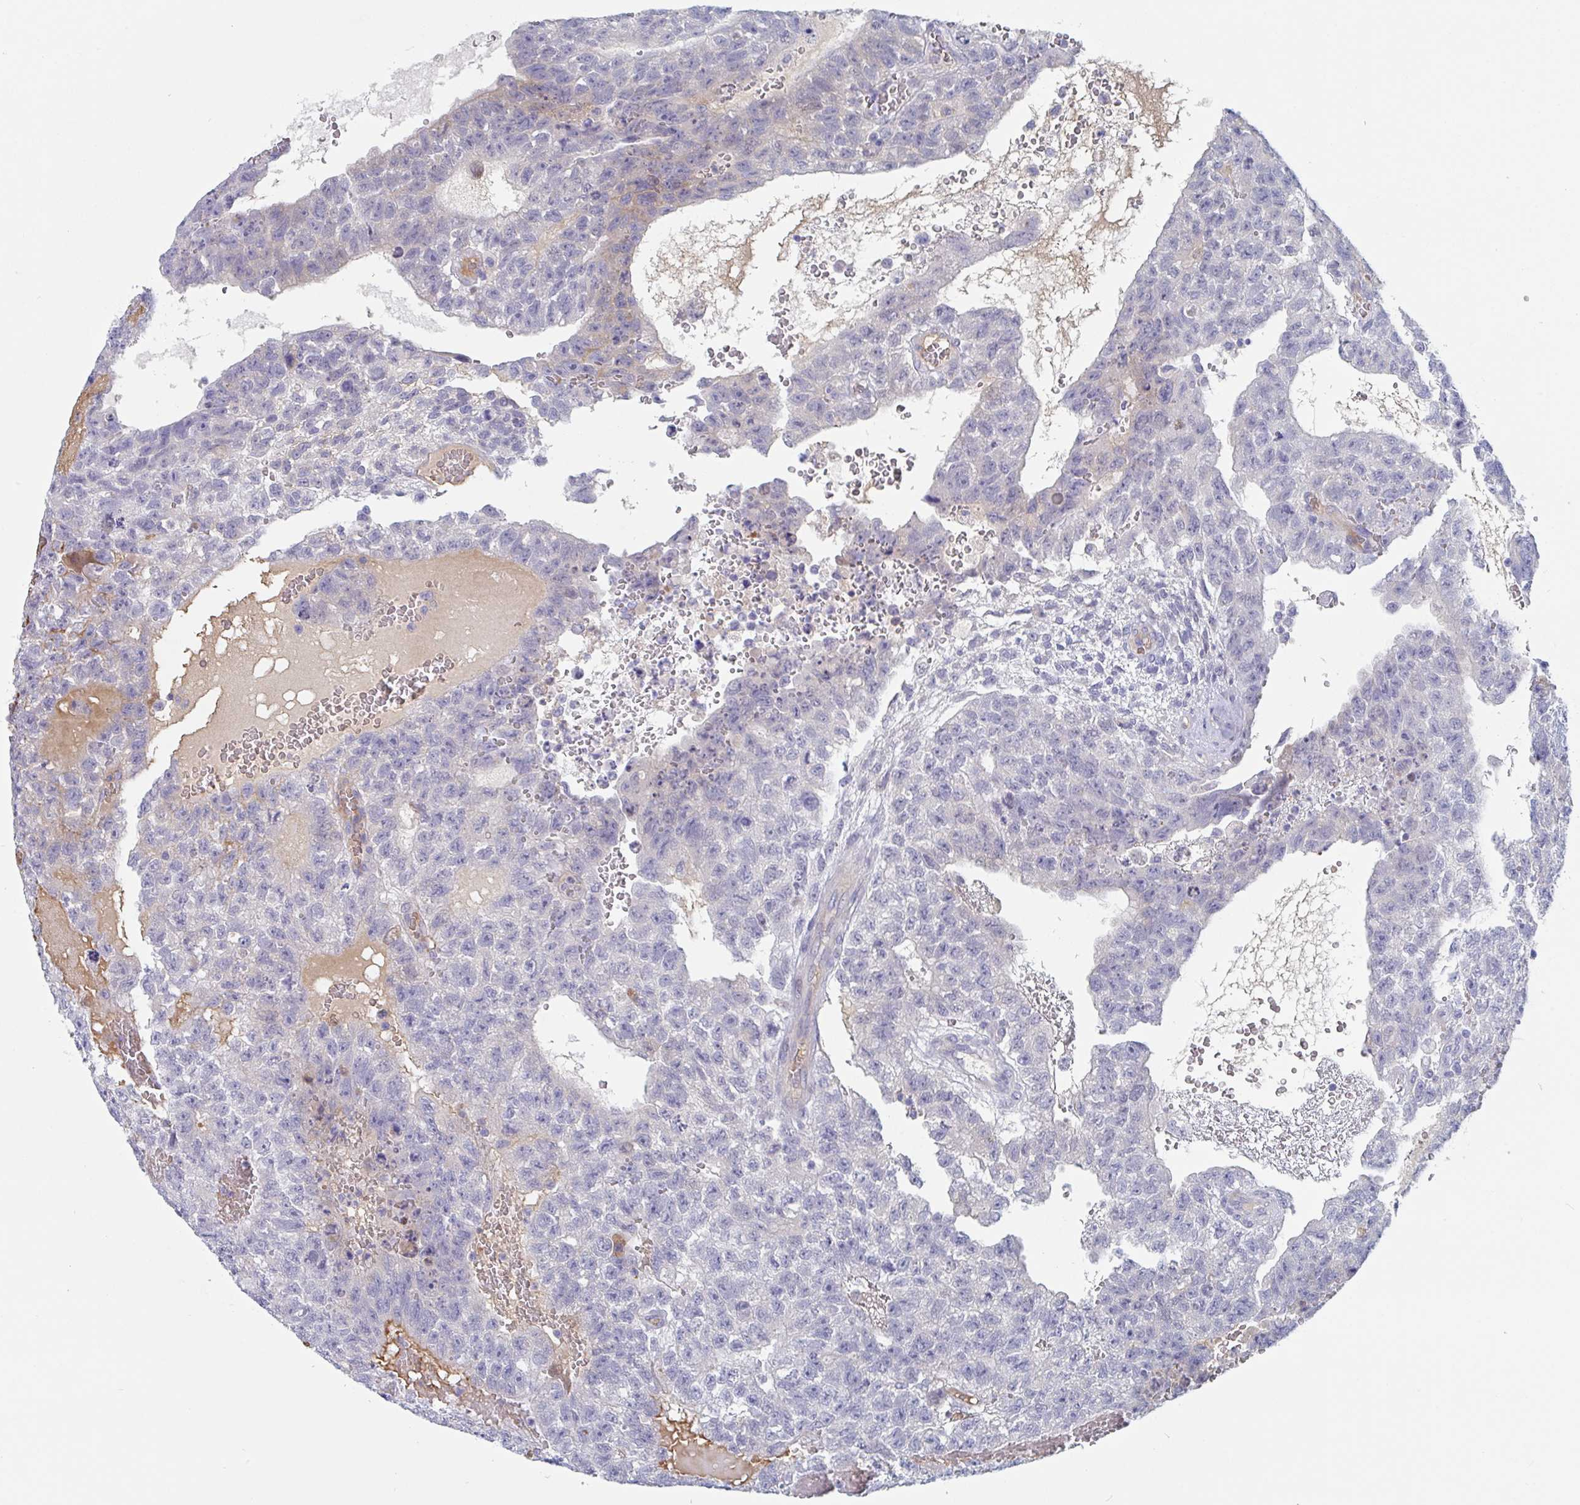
{"staining": {"intensity": "negative", "quantity": "none", "location": "none"}, "tissue": "testis cancer", "cell_type": "Tumor cells", "image_type": "cancer", "snomed": [{"axis": "morphology", "description": "Carcinoma, Embryonal, NOS"}, {"axis": "topography", "description": "Testis"}], "caption": "Immunohistochemistry image of human testis embryonal carcinoma stained for a protein (brown), which exhibits no staining in tumor cells.", "gene": "NT5C3B", "patient": {"sex": "male", "age": 26}}